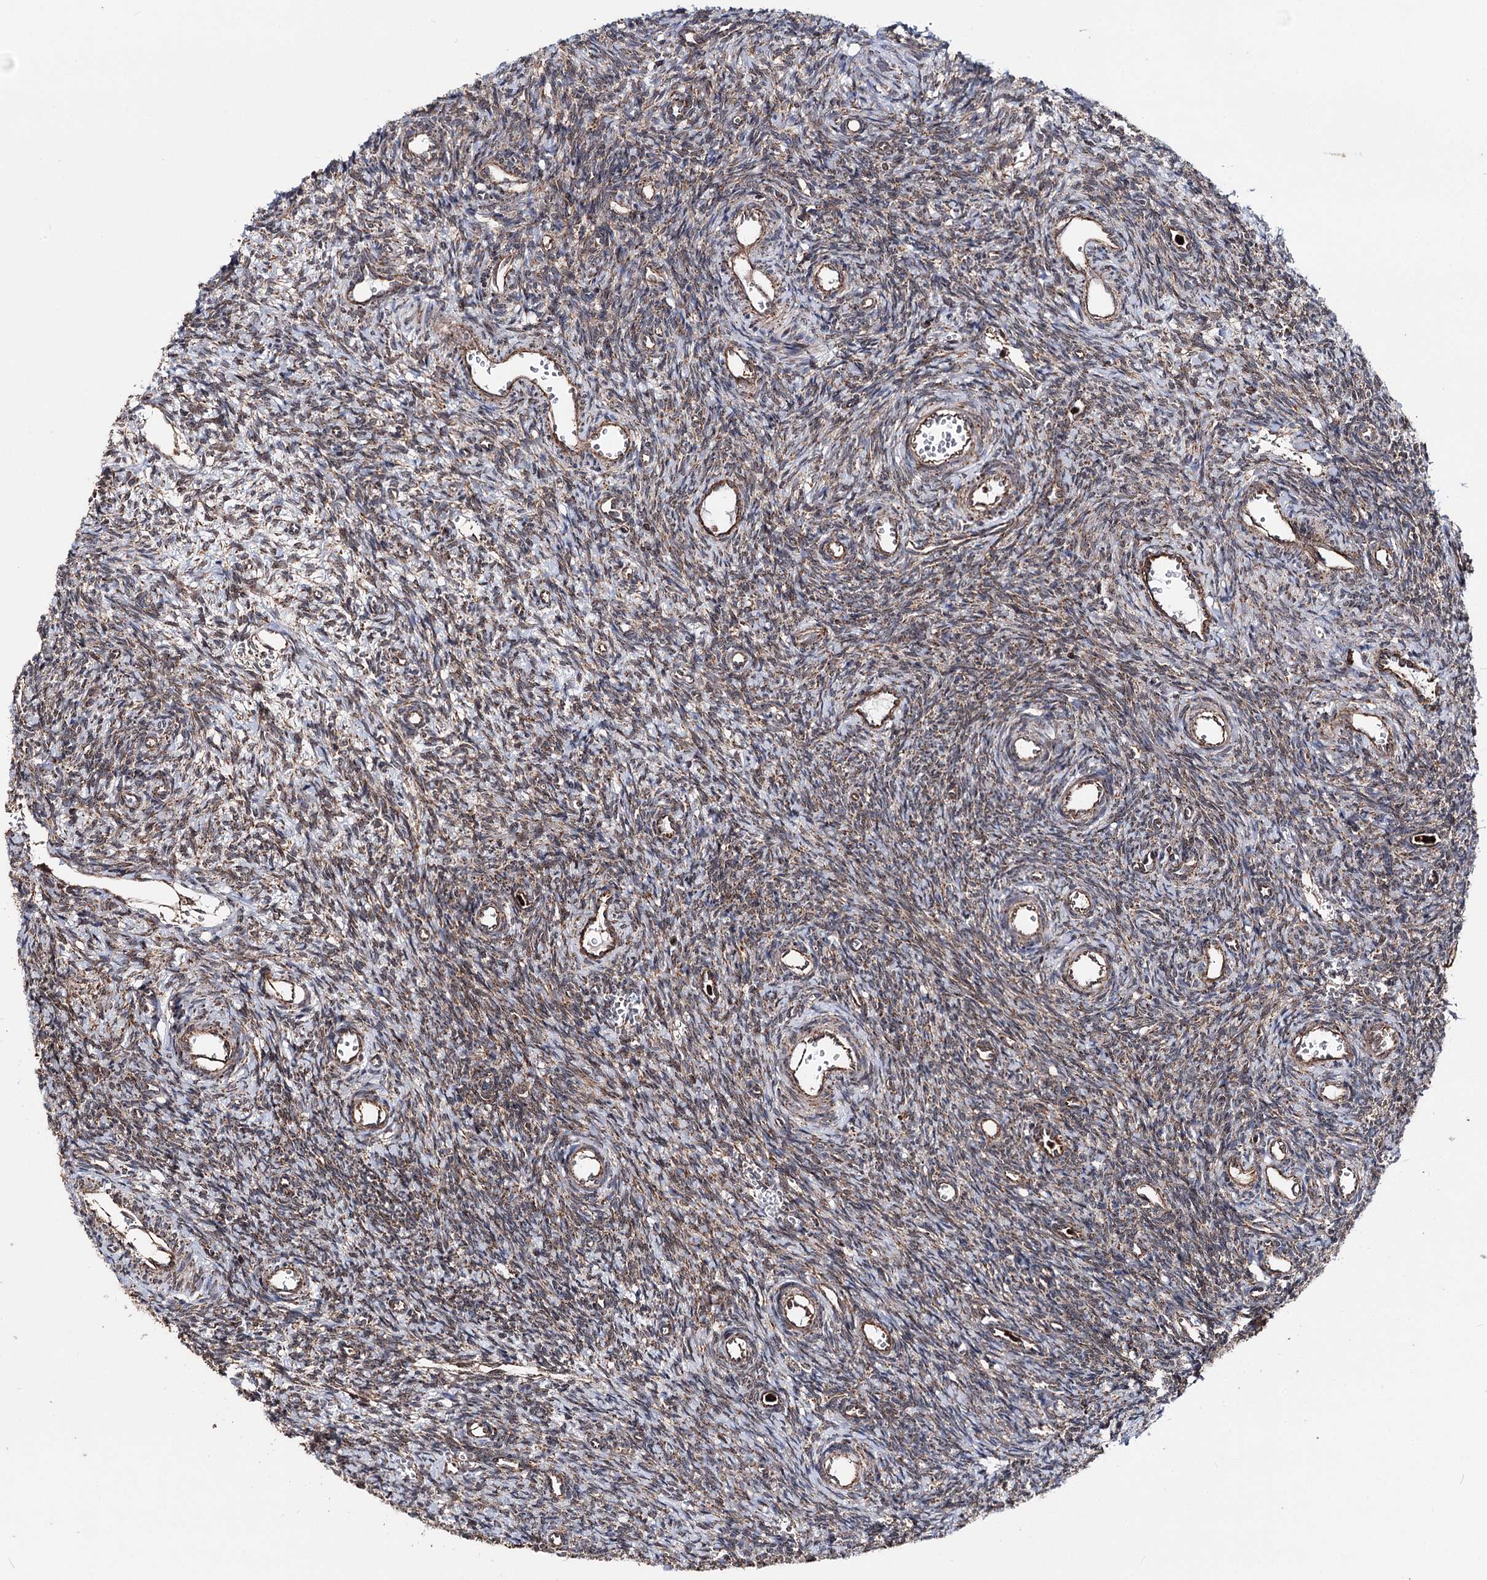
{"staining": {"intensity": "moderate", "quantity": "<25%", "location": "cytoplasmic/membranous"}, "tissue": "ovary", "cell_type": "Ovarian stroma cells", "image_type": "normal", "snomed": [{"axis": "morphology", "description": "Normal tissue, NOS"}, {"axis": "topography", "description": "Ovary"}], "caption": "Ovarian stroma cells exhibit low levels of moderate cytoplasmic/membranous expression in approximately <25% of cells in normal ovary. Immunohistochemistry (ihc) stains the protein in brown and the nuclei are stained blue.", "gene": "FGFR1OP2", "patient": {"sex": "female", "age": 39}}